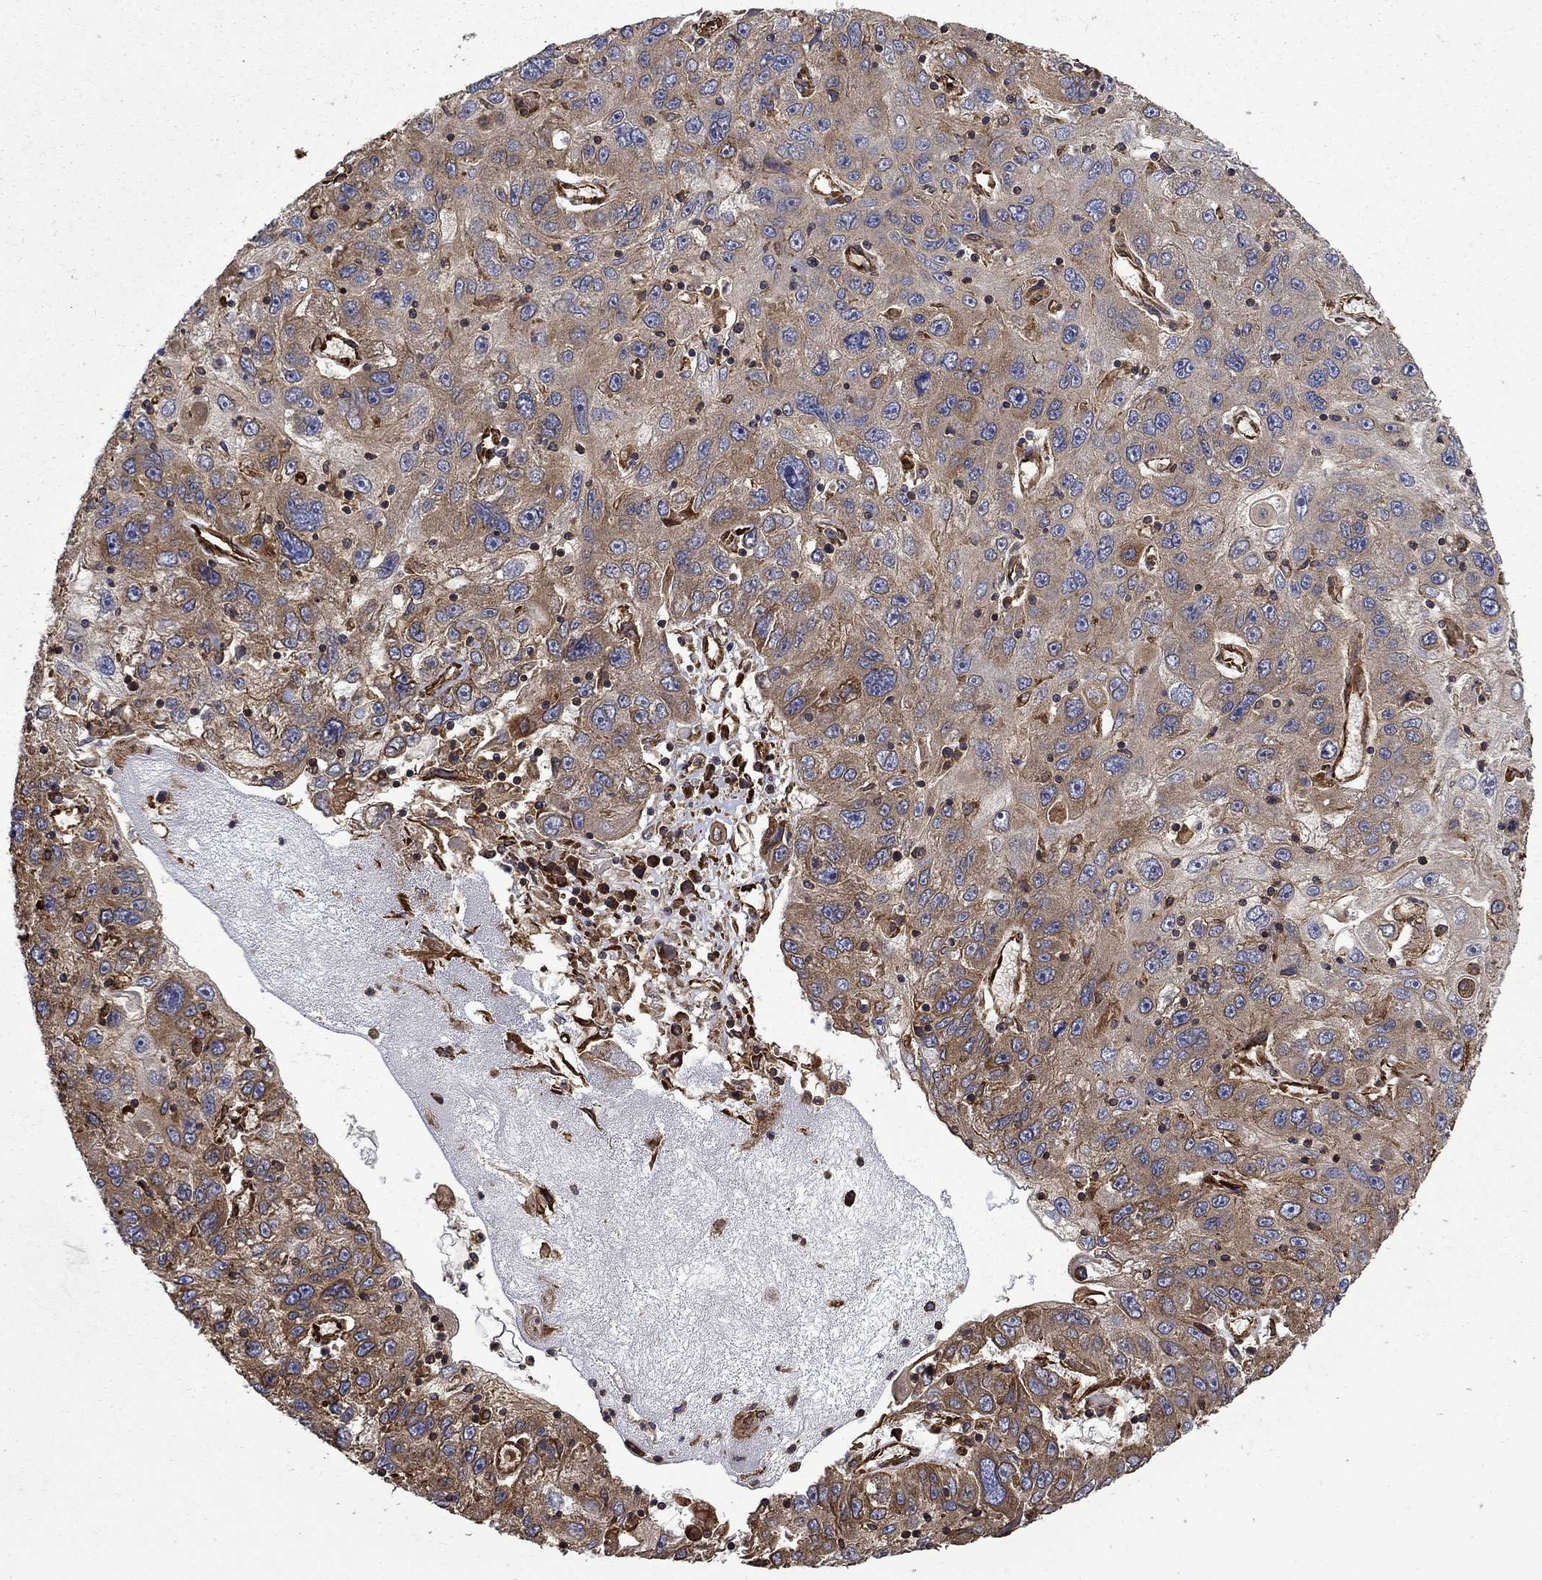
{"staining": {"intensity": "moderate", "quantity": ">75%", "location": "cytoplasmic/membranous"}, "tissue": "stomach cancer", "cell_type": "Tumor cells", "image_type": "cancer", "snomed": [{"axis": "morphology", "description": "Adenocarcinoma, NOS"}, {"axis": "topography", "description": "Stomach"}], "caption": "Moderate cytoplasmic/membranous expression is identified in about >75% of tumor cells in adenocarcinoma (stomach).", "gene": "CUTC", "patient": {"sex": "male", "age": 56}}